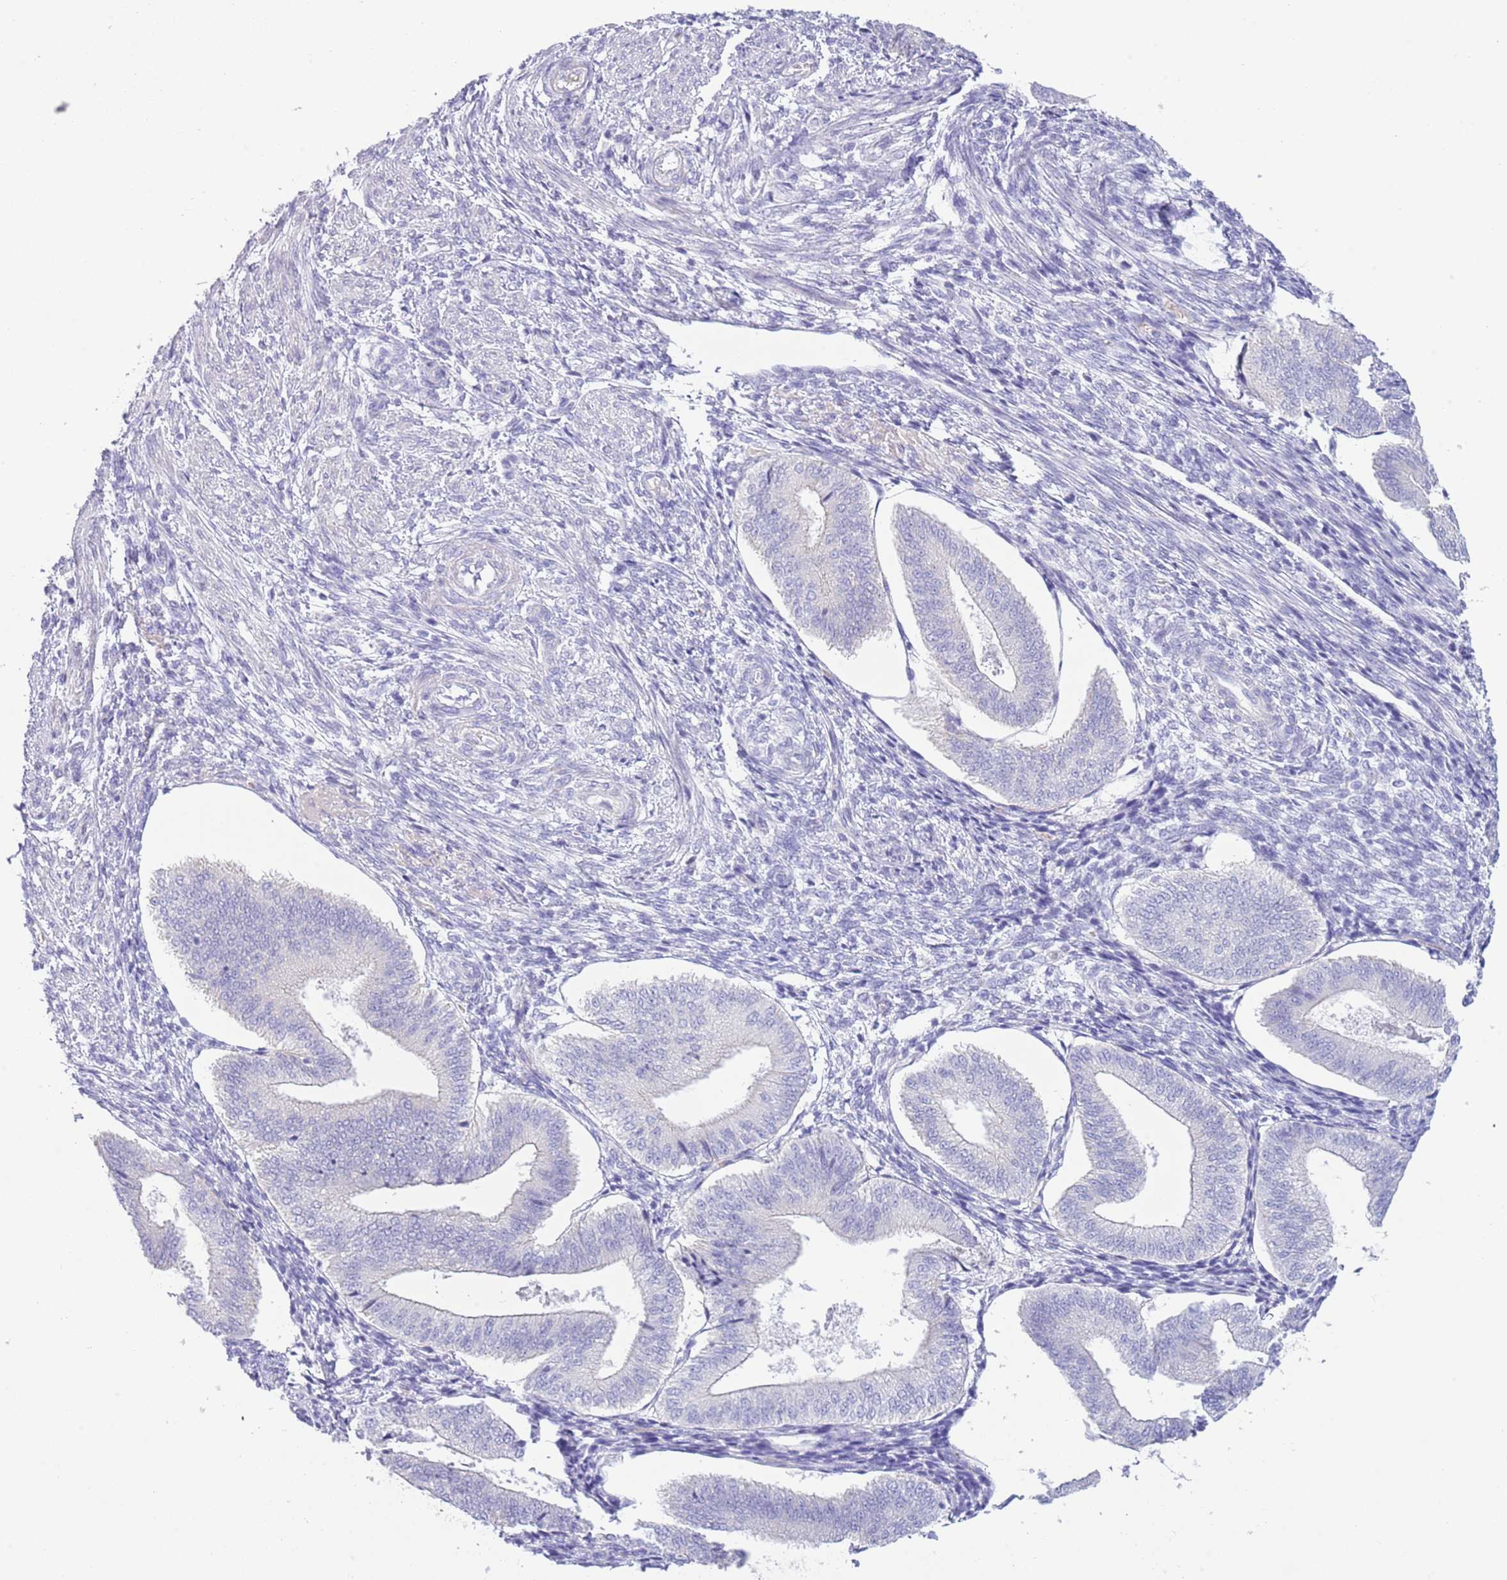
{"staining": {"intensity": "negative", "quantity": "none", "location": "none"}, "tissue": "endometrium", "cell_type": "Cells in endometrial stroma", "image_type": "normal", "snomed": [{"axis": "morphology", "description": "Normal tissue, NOS"}, {"axis": "topography", "description": "Endometrium"}], "caption": "An image of endometrium stained for a protein shows no brown staining in cells in endometrial stroma.", "gene": "ACR", "patient": {"sex": "female", "age": 34}}